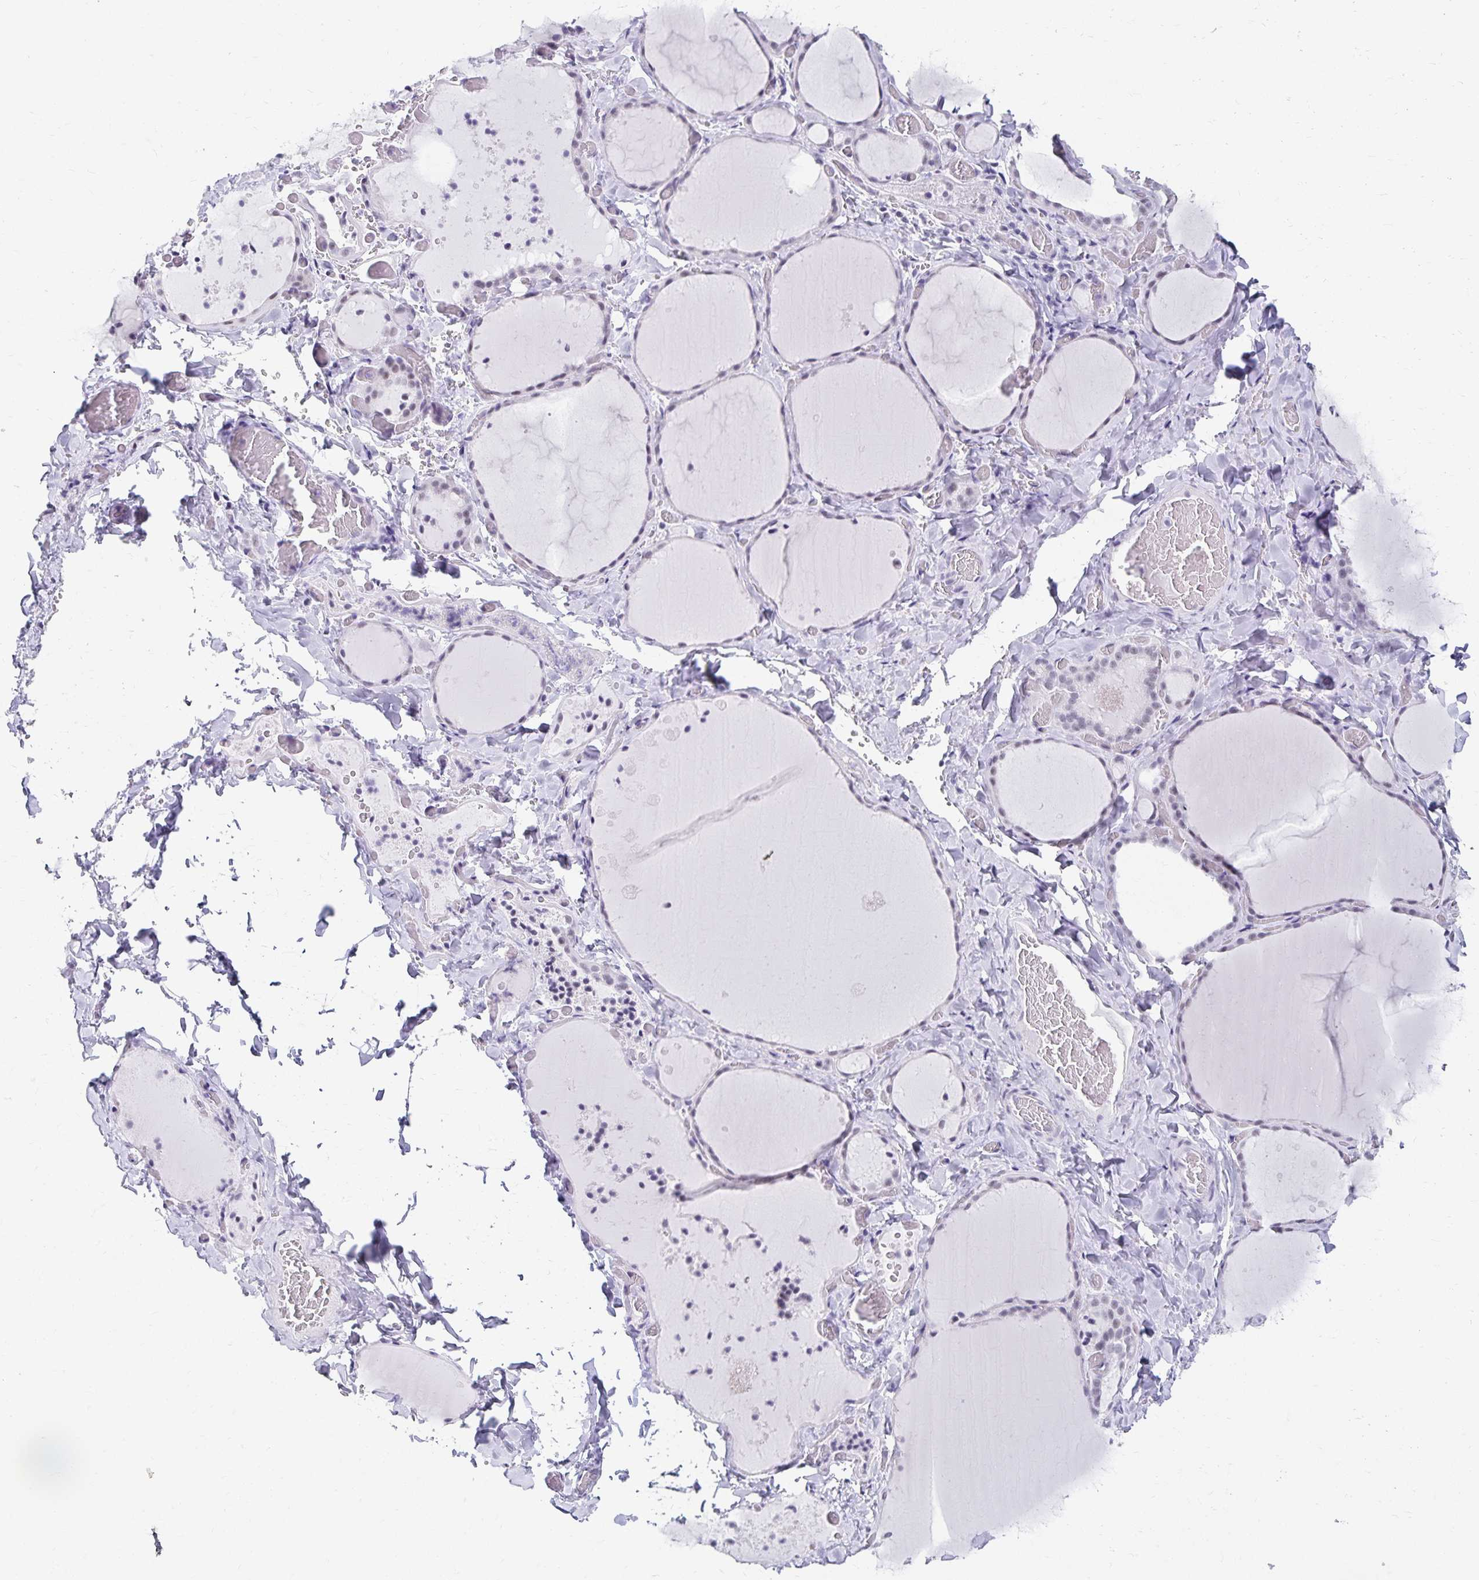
{"staining": {"intensity": "negative", "quantity": "none", "location": "none"}, "tissue": "thyroid gland", "cell_type": "Glandular cells", "image_type": "normal", "snomed": [{"axis": "morphology", "description": "Normal tissue, NOS"}, {"axis": "topography", "description": "Thyroid gland"}], "caption": "This is an immunohistochemistry (IHC) photomicrograph of benign human thyroid gland. There is no positivity in glandular cells.", "gene": "C20orf85", "patient": {"sex": "female", "age": 36}}